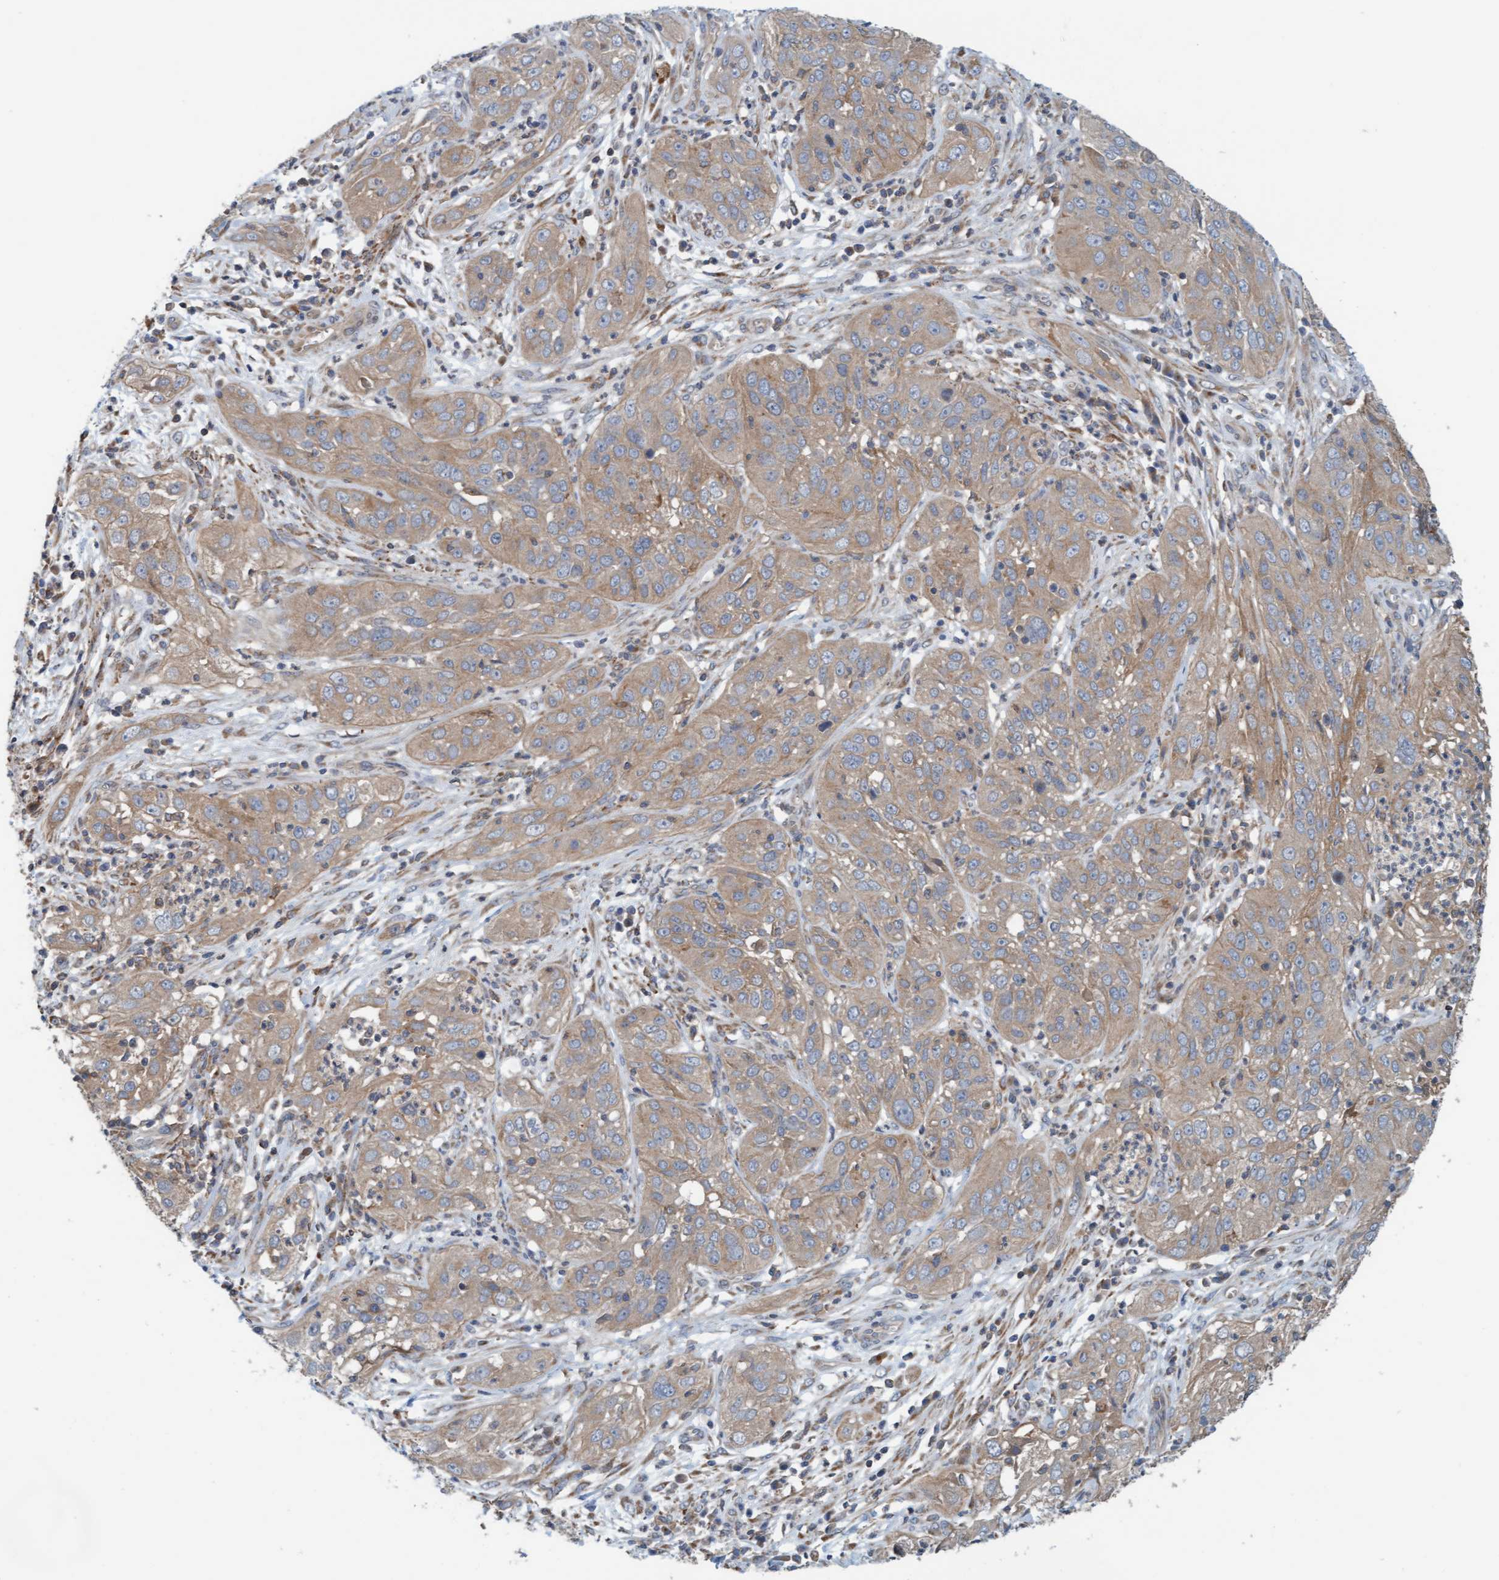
{"staining": {"intensity": "moderate", "quantity": ">75%", "location": "cytoplasmic/membranous"}, "tissue": "cervical cancer", "cell_type": "Tumor cells", "image_type": "cancer", "snomed": [{"axis": "morphology", "description": "Squamous cell carcinoma, NOS"}, {"axis": "topography", "description": "Cervix"}], "caption": "Protein positivity by immunohistochemistry (IHC) demonstrates moderate cytoplasmic/membranous expression in approximately >75% of tumor cells in cervical cancer (squamous cell carcinoma).", "gene": "UBAP1", "patient": {"sex": "female", "age": 32}}